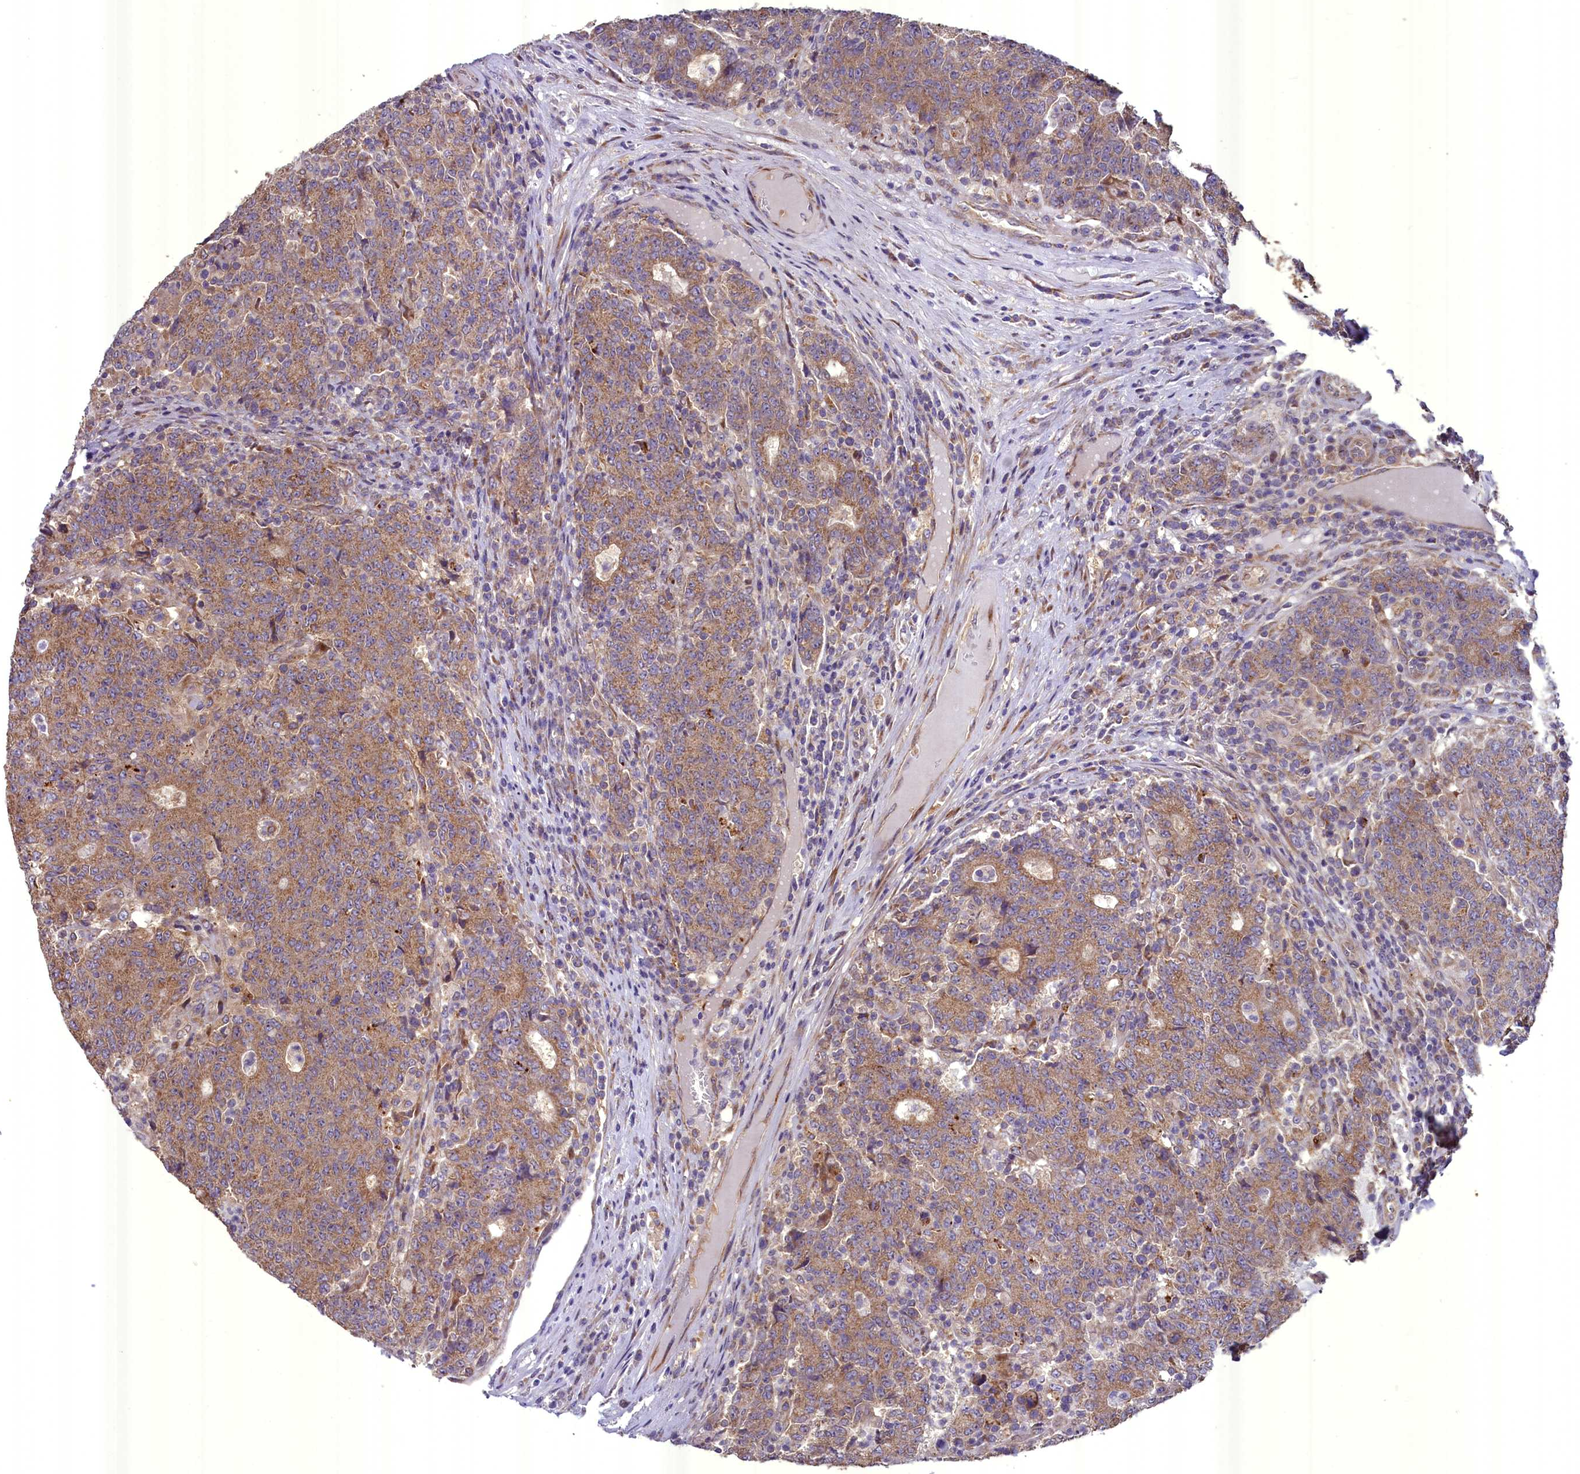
{"staining": {"intensity": "moderate", "quantity": ">75%", "location": "cytoplasmic/membranous"}, "tissue": "colorectal cancer", "cell_type": "Tumor cells", "image_type": "cancer", "snomed": [{"axis": "morphology", "description": "Adenocarcinoma, NOS"}, {"axis": "topography", "description": "Colon"}], "caption": "Protein positivity by immunohistochemistry (IHC) exhibits moderate cytoplasmic/membranous expression in about >75% of tumor cells in colorectal adenocarcinoma. Using DAB (brown) and hematoxylin (blue) stains, captured at high magnification using brightfield microscopy.", "gene": "ACAD8", "patient": {"sex": "female", "age": 75}}